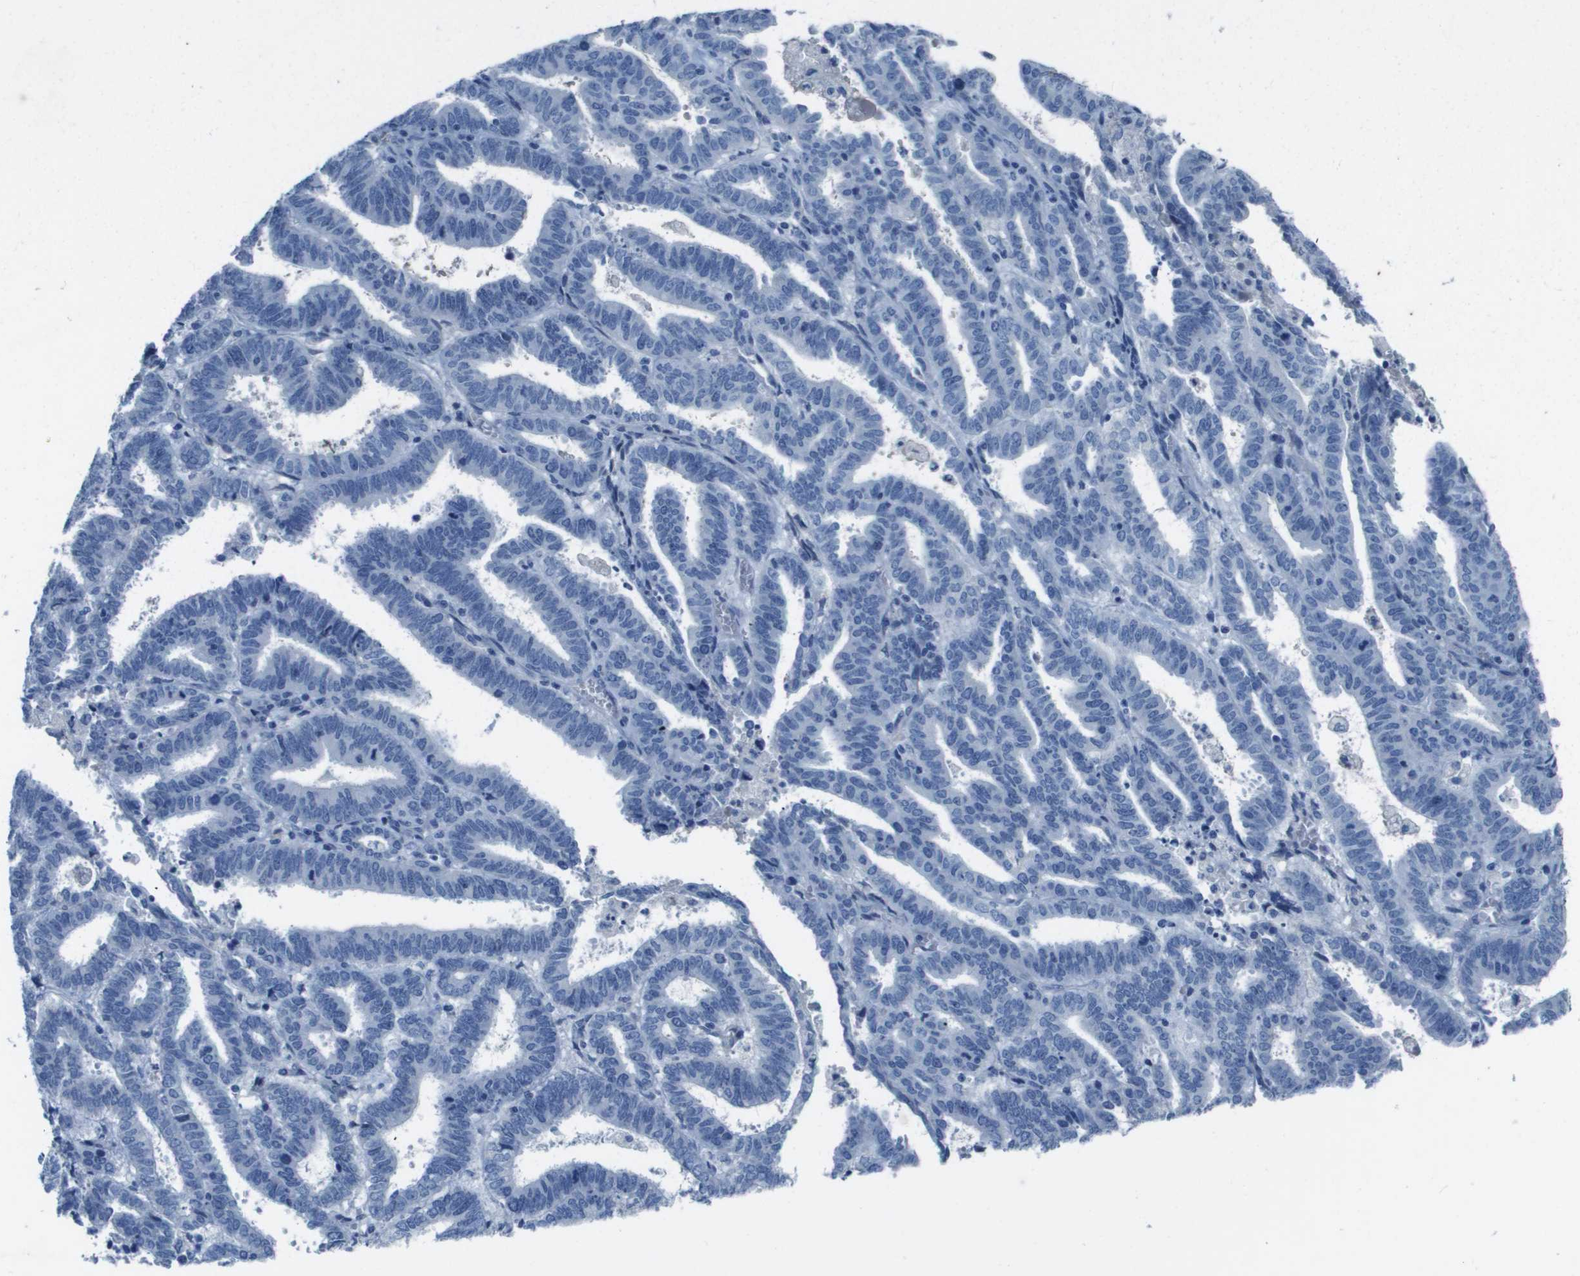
{"staining": {"intensity": "negative", "quantity": "none", "location": "none"}, "tissue": "endometrial cancer", "cell_type": "Tumor cells", "image_type": "cancer", "snomed": [{"axis": "morphology", "description": "Adenocarcinoma, NOS"}, {"axis": "topography", "description": "Uterus"}], "caption": "Tumor cells are negative for brown protein staining in endometrial adenocarcinoma. Nuclei are stained in blue.", "gene": "NCS1", "patient": {"sex": "female", "age": 83}}